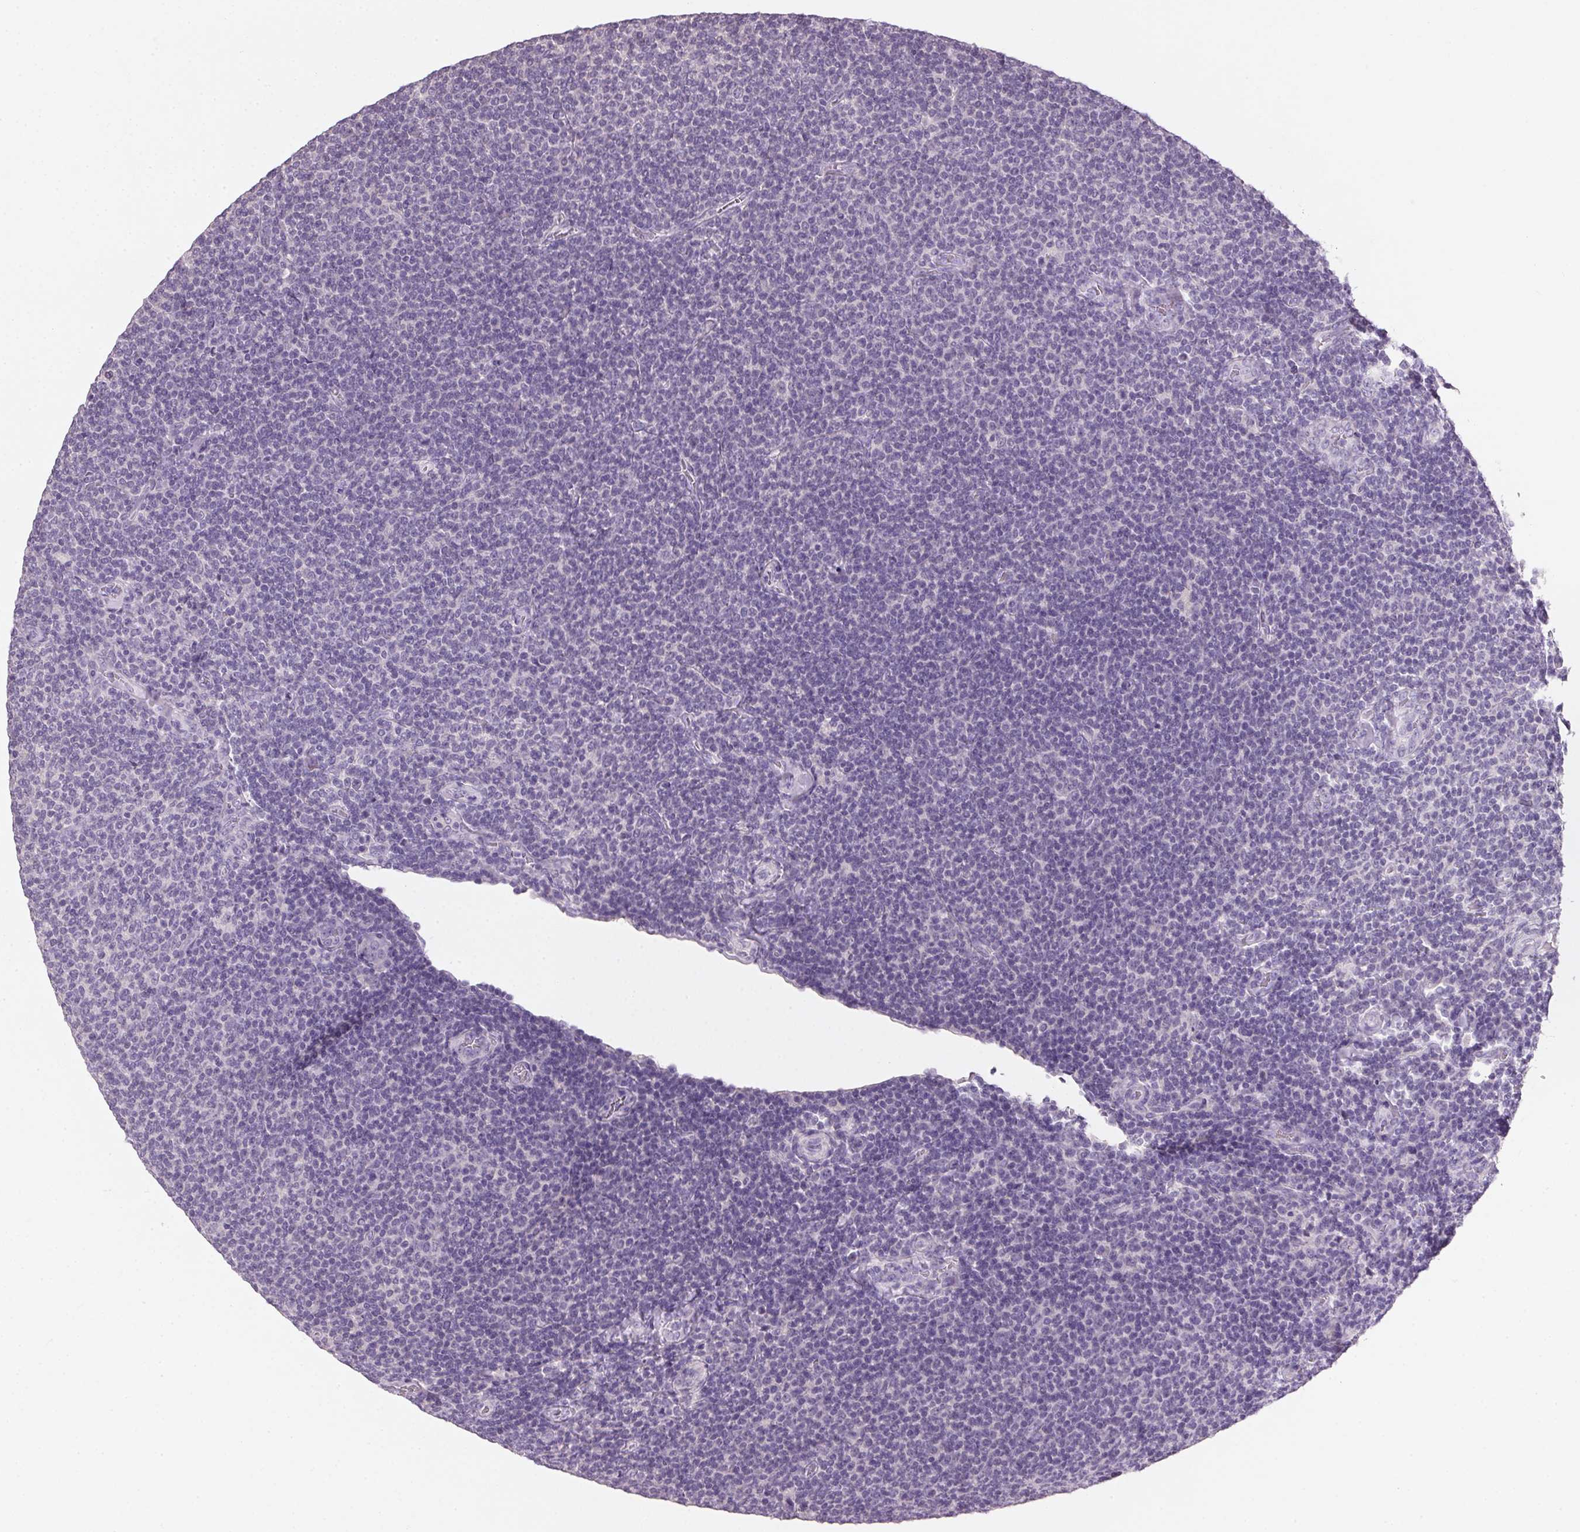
{"staining": {"intensity": "negative", "quantity": "none", "location": "none"}, "tissue": "lymphoma", "cell_type": "Tumor cells", "image_type": "cancer", "snomed": [{"axis": "morphology", "description": "Malignant lymphoma, non-Hodgkin's type, Low grade"}, {"axis": "topography", "description": "Lymph node"}], "caption": "This is an IHC micrograph of human lymphoma. There is no staining in tumor cells.", "gene": "HSD17B1", "patient": {"sex": "male", "age": 52}}